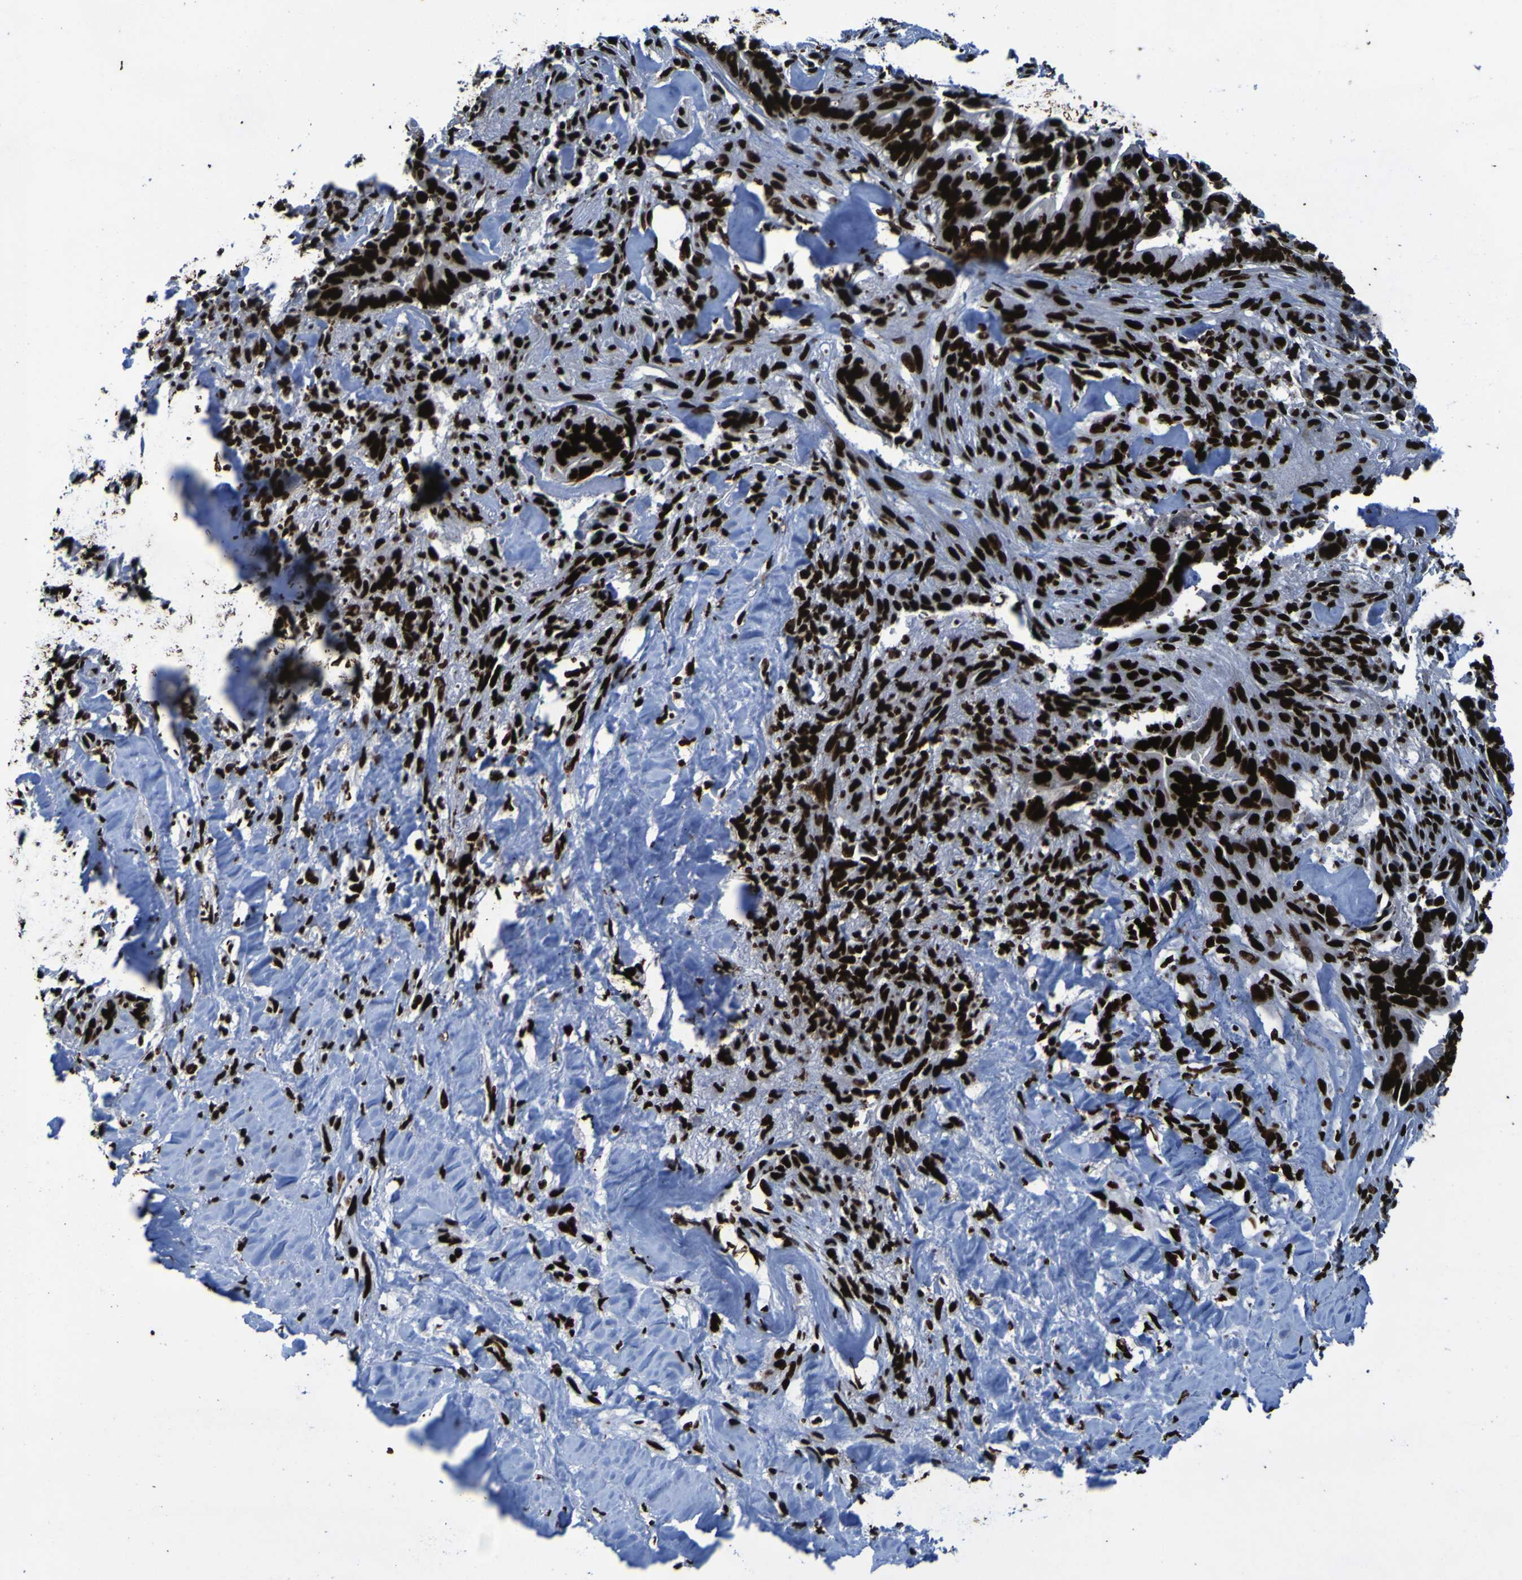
{"staining": {"intensity": "strong", "quantity": ">75%", "location": "nuclear"}, "tissue": "liver cancer", "cell_type": "Tumor cells", "image_type": "cancer", "snomed": [{"axis": "morphology", "description": "Cholangiocarcinoma"}, {"axis": "topography", "description": "Liver"}], "caption": "Protein staining displays strong nuclear staining in about >75% of tumor cells in liver cancer (cholangiocarcinoma).", "gene": "NPM1", "patient": {"sex": "female", "age": 67}}